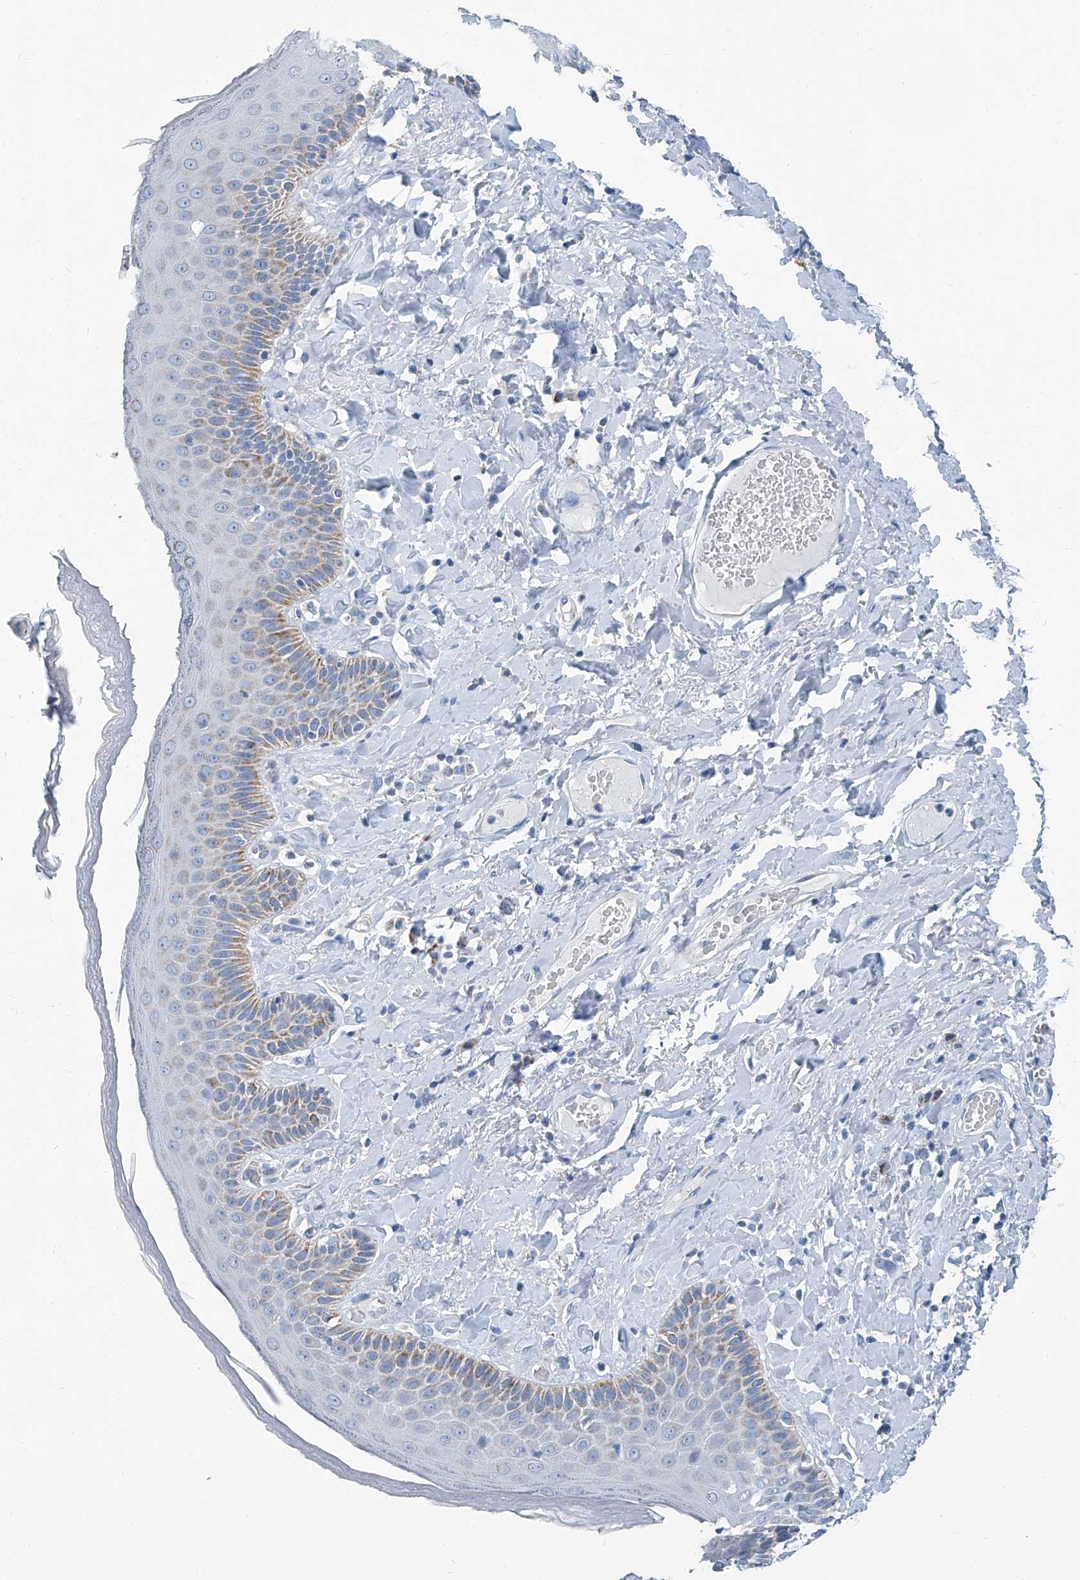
{"staining": {"intensity": "moderate", "quantity": "25%-75%", "location": "cytoplasmic/membranous"}, "tissue": "skin", "cell_type": "Epidermal cells", "image_type": "normal", "snomed": [{"axis": "morphology", "description": "Normal tissue, NOS"}, {"axis": "topography", "description": "Anal"}], "caption": "Protein staining by IHC exhibits moderate cytoplasmic/membranous staining in approximately 25%-75% of epidermal cells in benign skin.", "gene": "MT", "patient": {"sex": "male", "age": 69}}